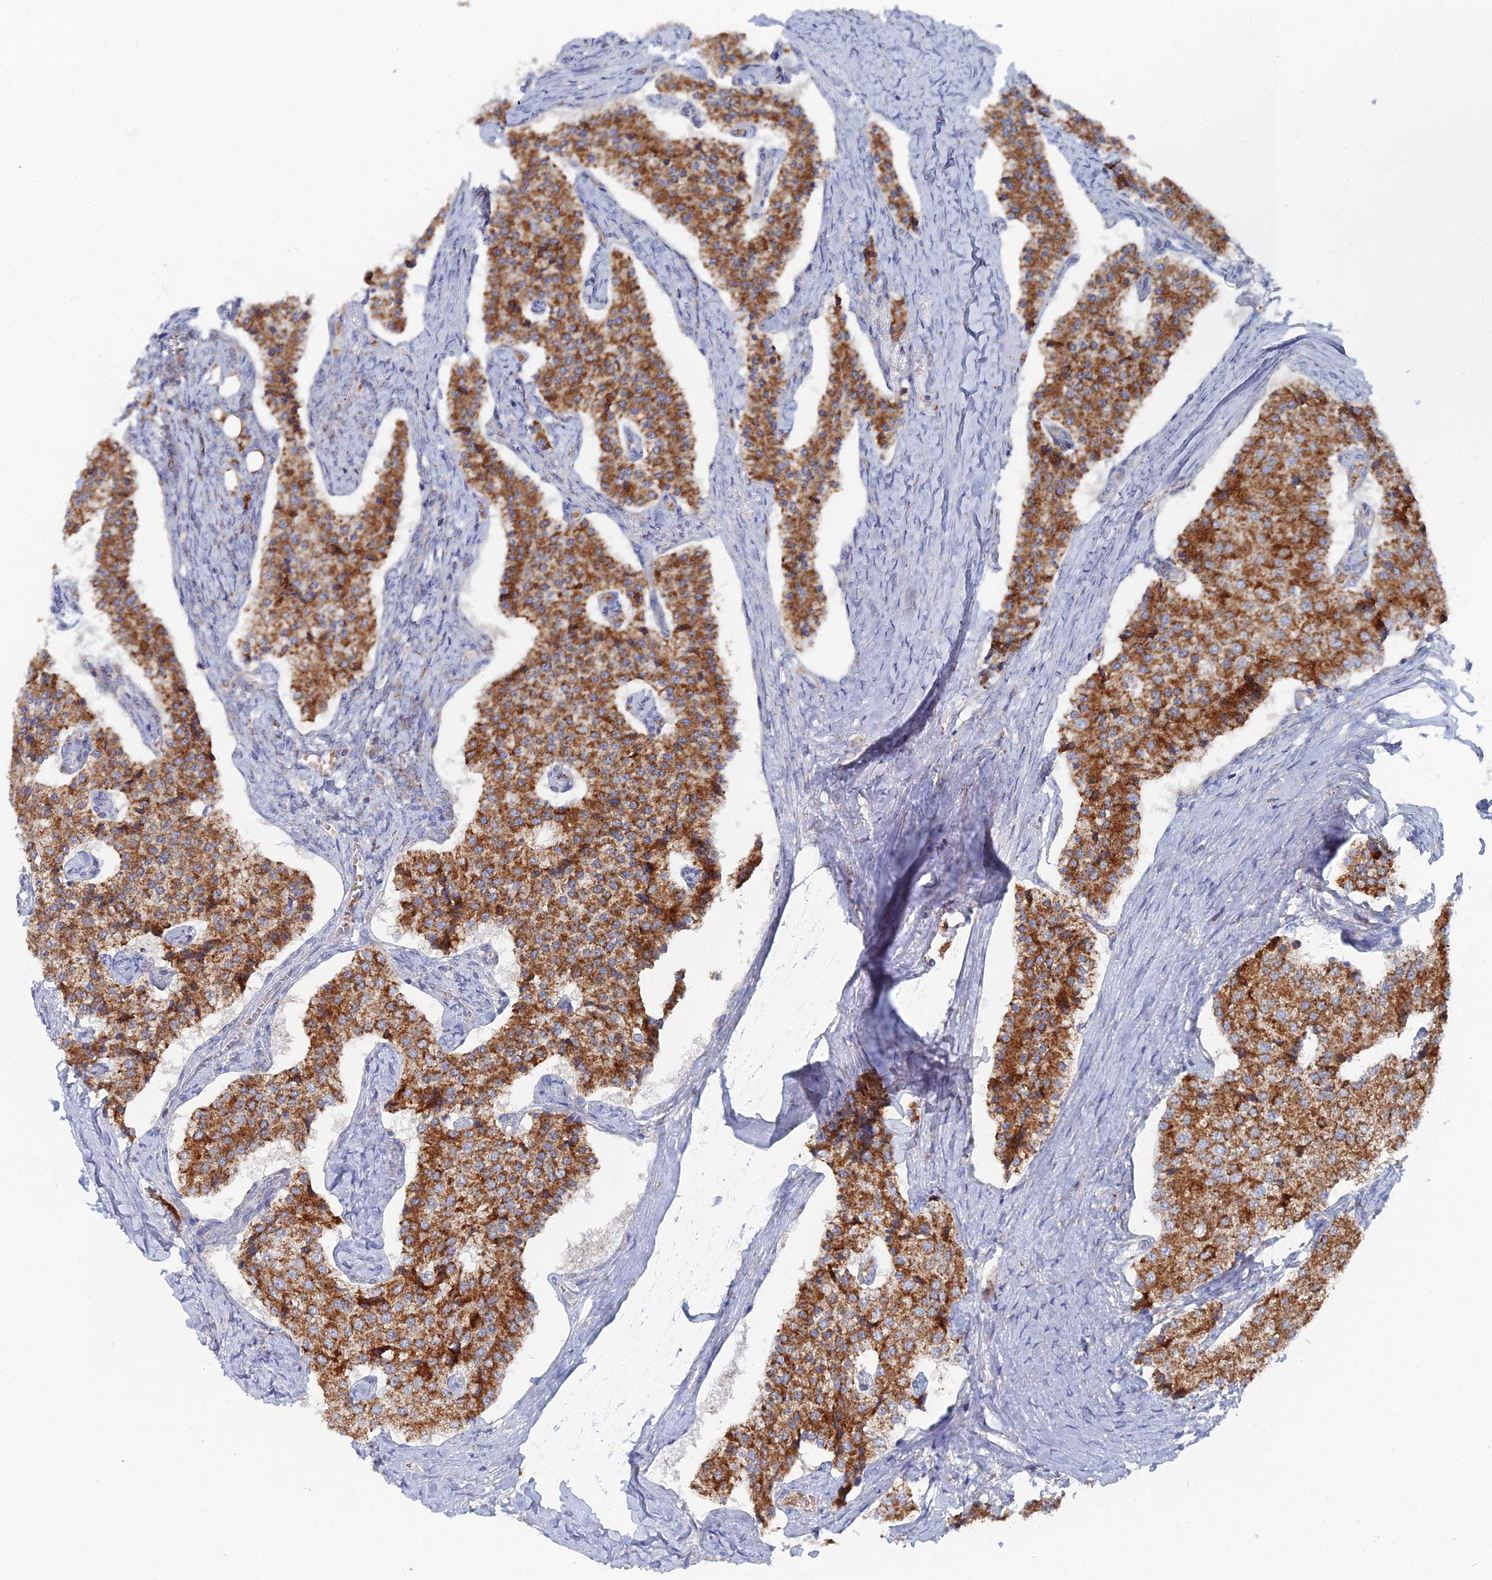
{"staining": {"intensity": "strong", "quantity": ">75%", "location": "cytoplasmic/membranous"}, "tissue": "carcinoid", "cell_type": "Tumor cells", "image_type": "cancer", "snomed": [{"axis": "morphology", "description": "Carcinoid, malignant, NOS"}, {"axis": "topography", "description": "Colon"}], "caption": "An image showing strong cytoplasmic/membranous expression in approximately >75% of tumor cells in carcinoid, as visualized by brown immunohistochemical staining.", "gene": "MPC1", "patient": {"sex": "female", "age": 52}}